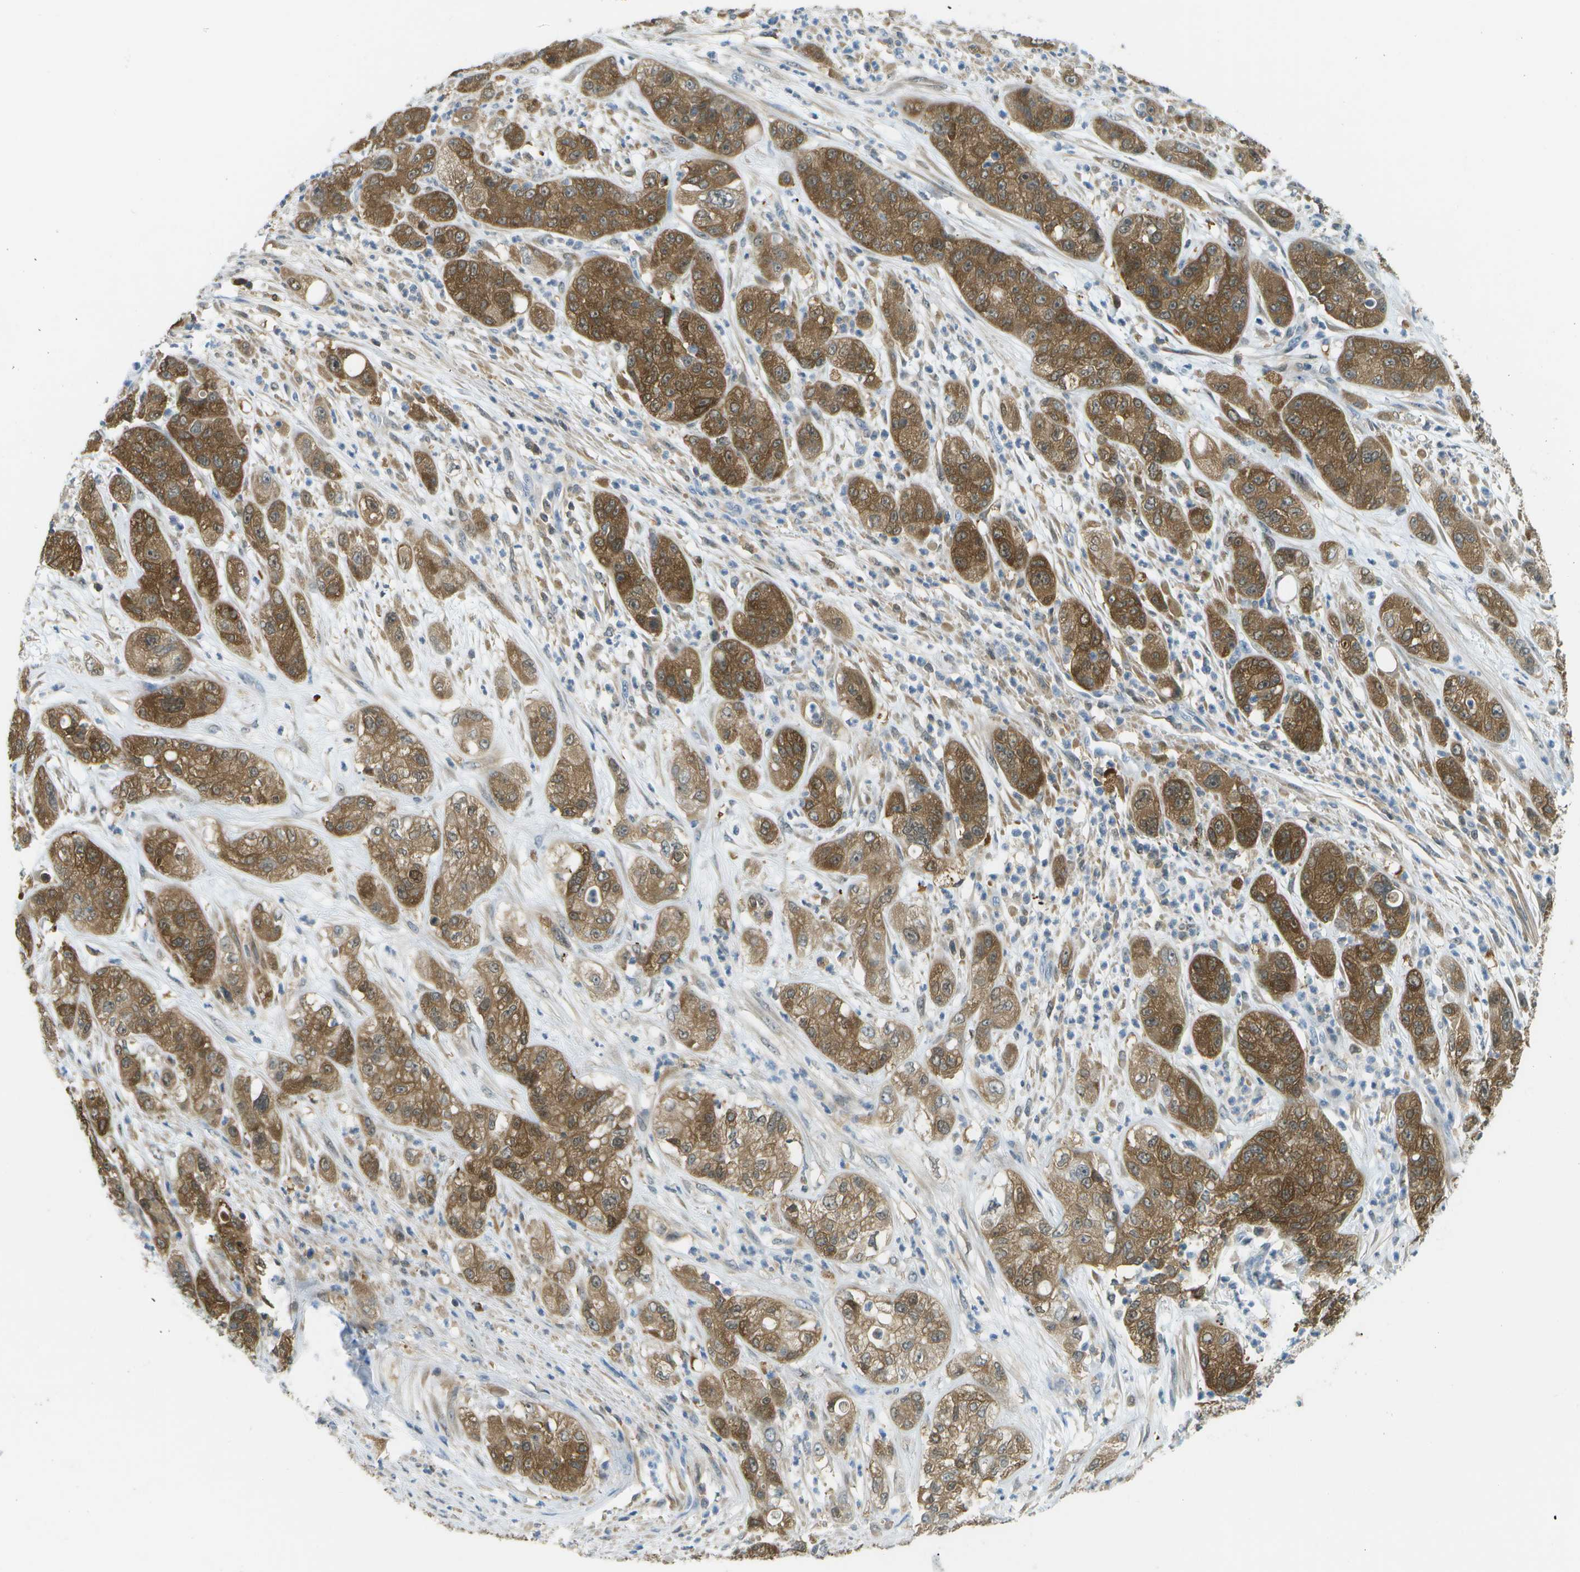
{"staining": {"intensity": "strong", "quantity": ">75%", "location": "cytoplasmic/membranous"}, "tissue": "pancreatic cancer", "cell_type": "Tumor cells", "image_type": "cancer", "snomed": [{"axis": "morphology", "description": "Adenocarcinoma, NOS"}, {"axis": "topography", "description": "Pancreas"}], "caption": "Tumor cells exhibit high levels of strong cytoplasmic/membranous staining in approximately >75% of cells in adenocarcinoma (pancreatic).", "gene": "CDH23", "patient": {"sex": "female", "age": 78}}